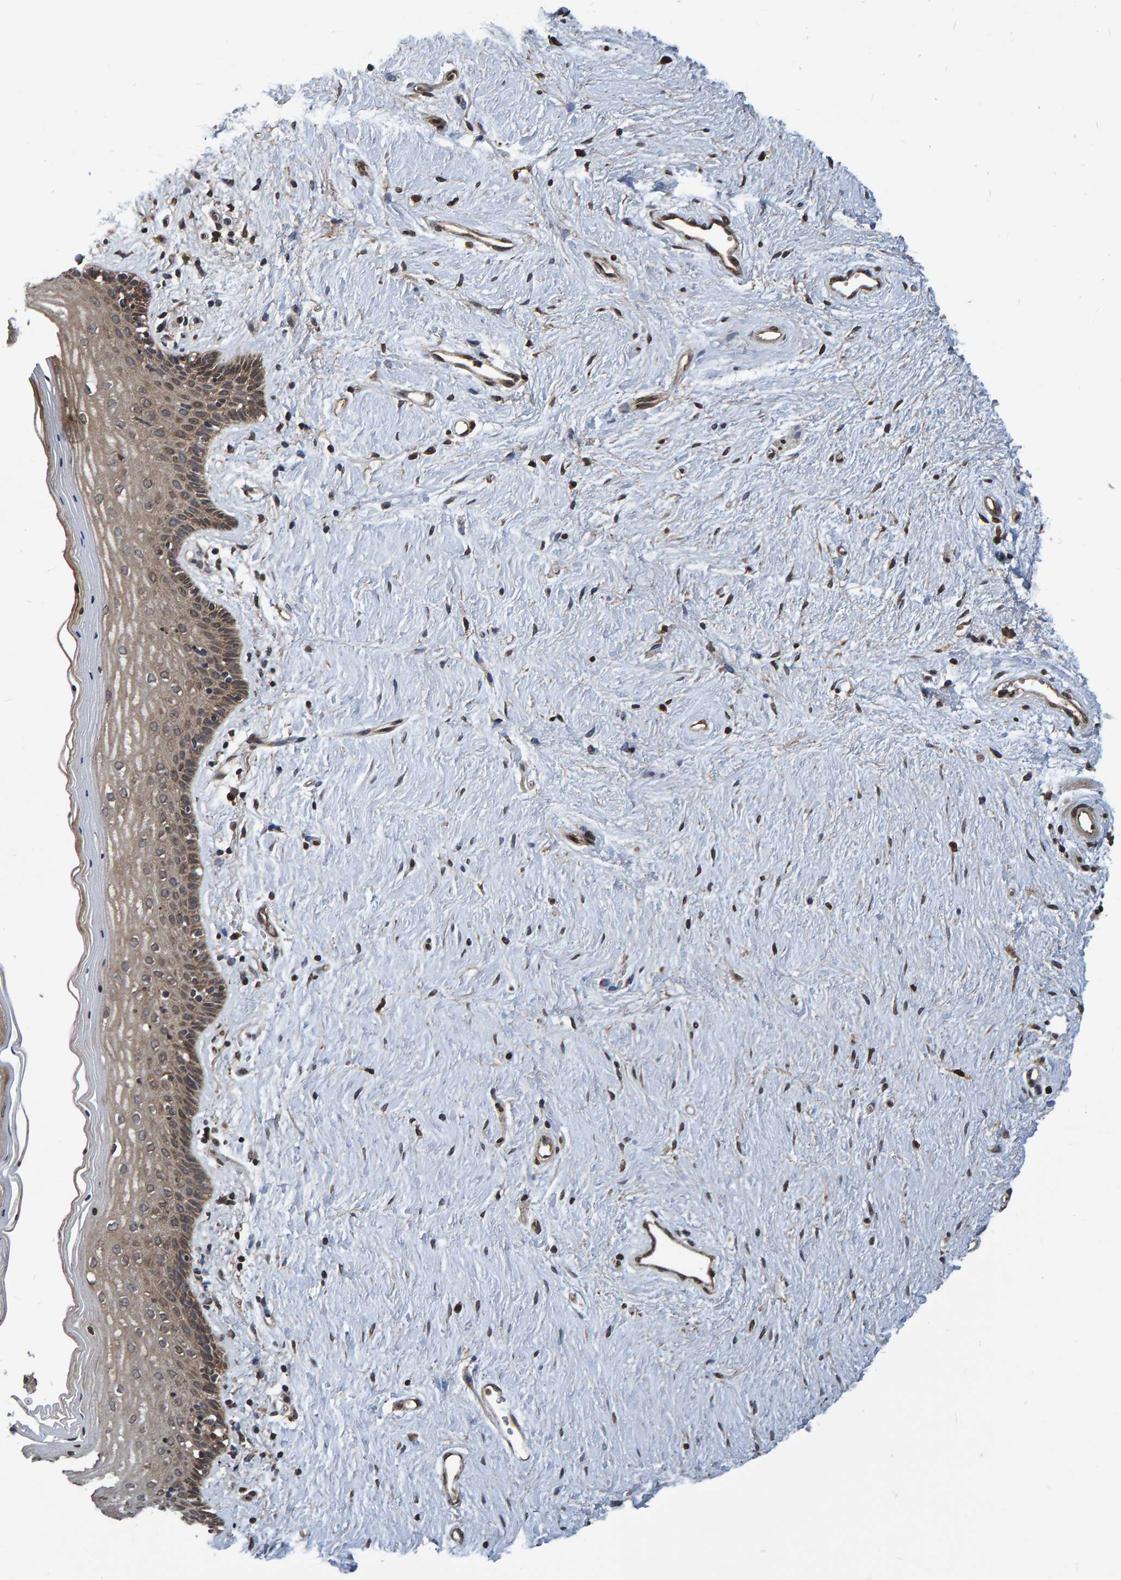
{"staining": {"intensity": "moderate", "quantity": ">75%", "location": "cytoplasmic/membranous"}, "tissue": "vagina", "cell_type": "Squamous epithelial cells", "image_type": "normal", "snomed": [{"axis": "morphology", "description": "Normal tissue, NOS"}, {"axis": "topography", "description": "Vagina"}], "caption": "Protein expression analysis of benign vagina displays moderate cytoplasmic/membranous positivity in approximately >75% of squamous epithelial cells.", "gene": "GAB2", "patient": {"sex": "female", "age": 44}}